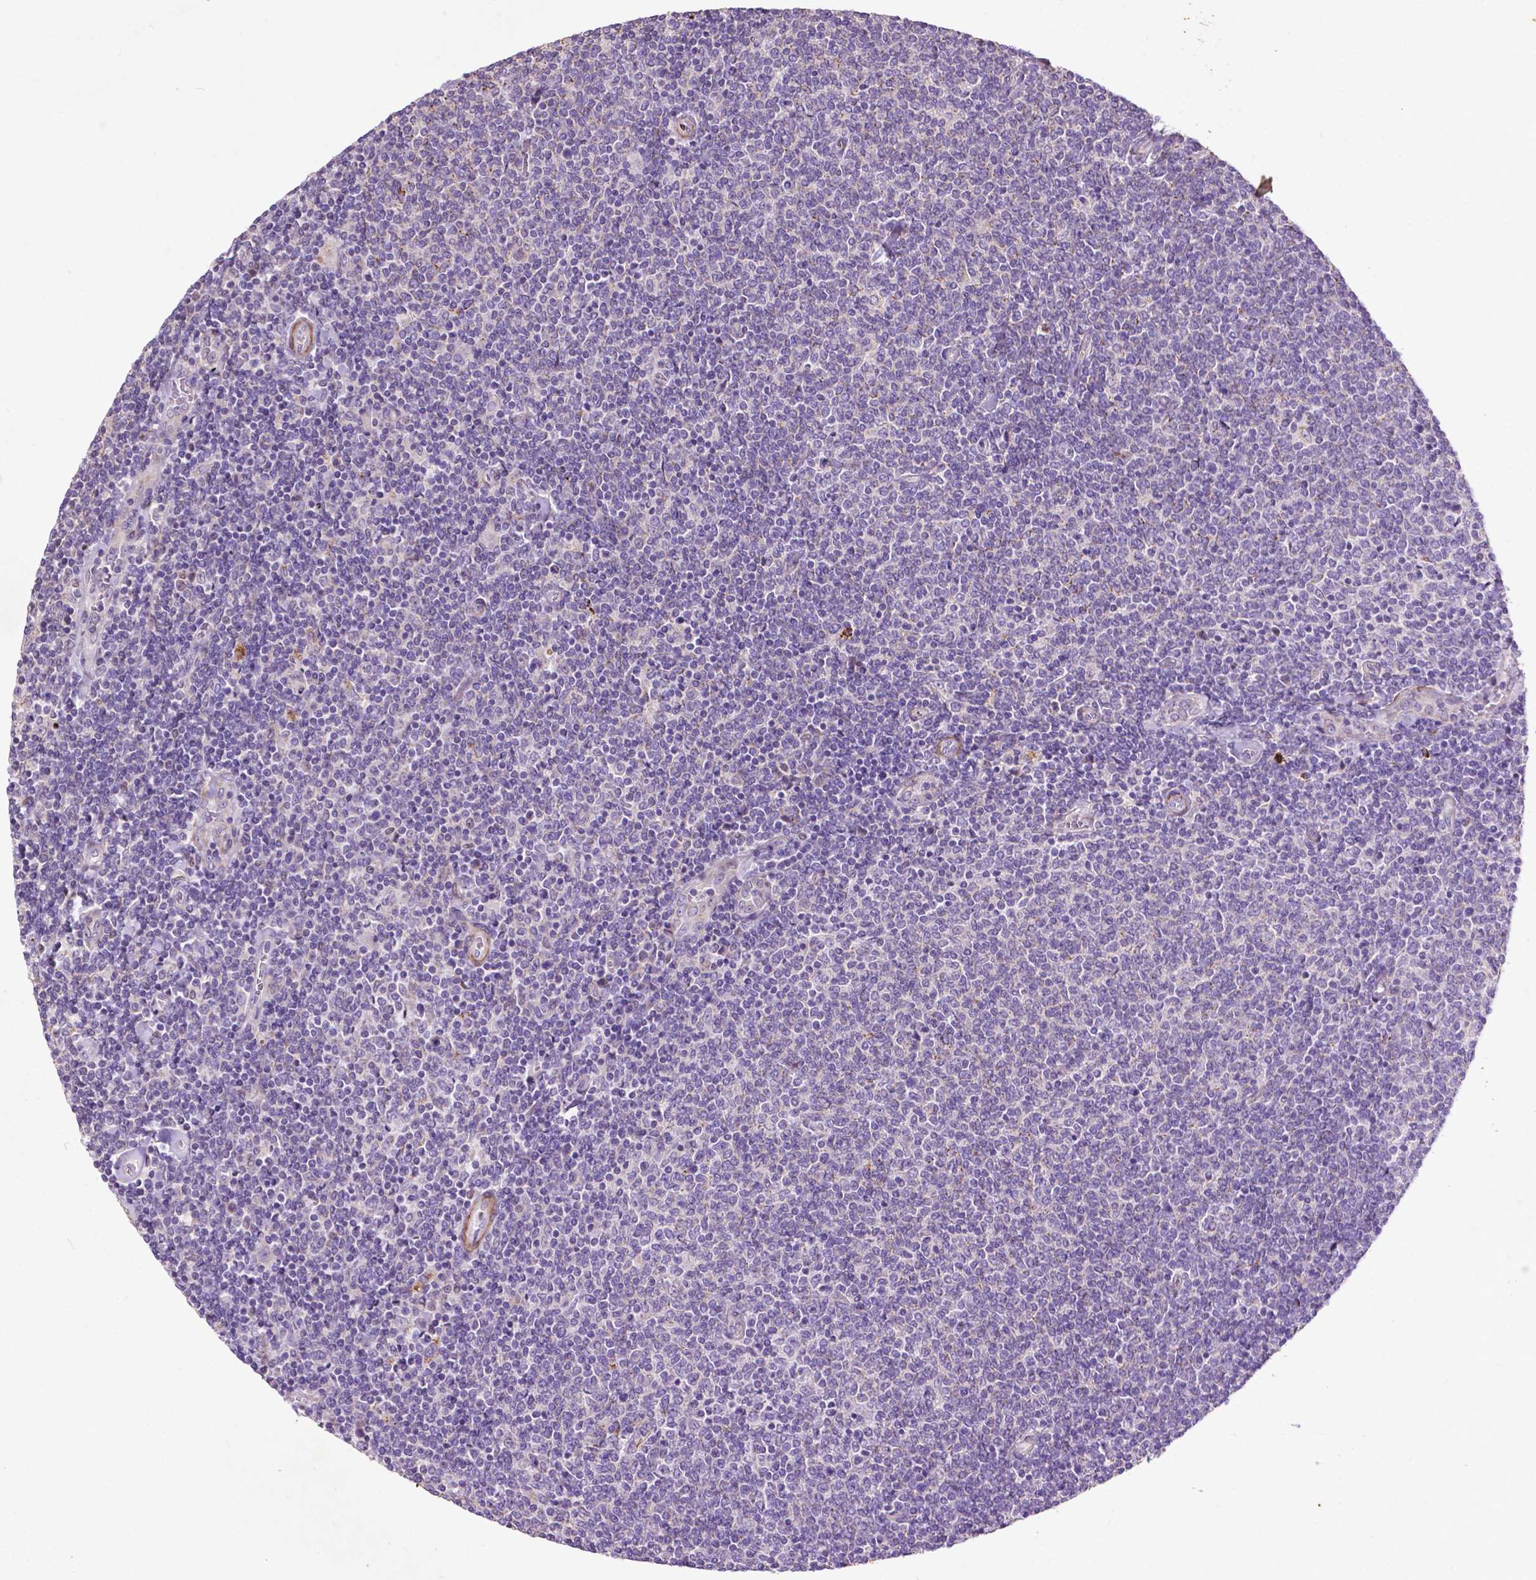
{"staining": {"intensity": "negative", "quantity": "none", "location": "none"}, "tissue": "lymphoma", "cell_type": "Tumor cells", "image_type": "cancer", "snomed": [{"axis": "morphology", "description": "Malignant lymphoma, non-Hodgkin's type, Low grade"}, {"axis": "topography", "description": "Lymph node"}], "caption": "The micrograph shows no significant staining in tumor cells of low-grade malignant lymphoma, non-Hodgkin's type. Brightfield microscopy of IHC stained with DAB (brown) and hematoxylin (blue), captured at high magnification.", "gene": "THEGL", "patient": {"sex": "male", "age": 52}}